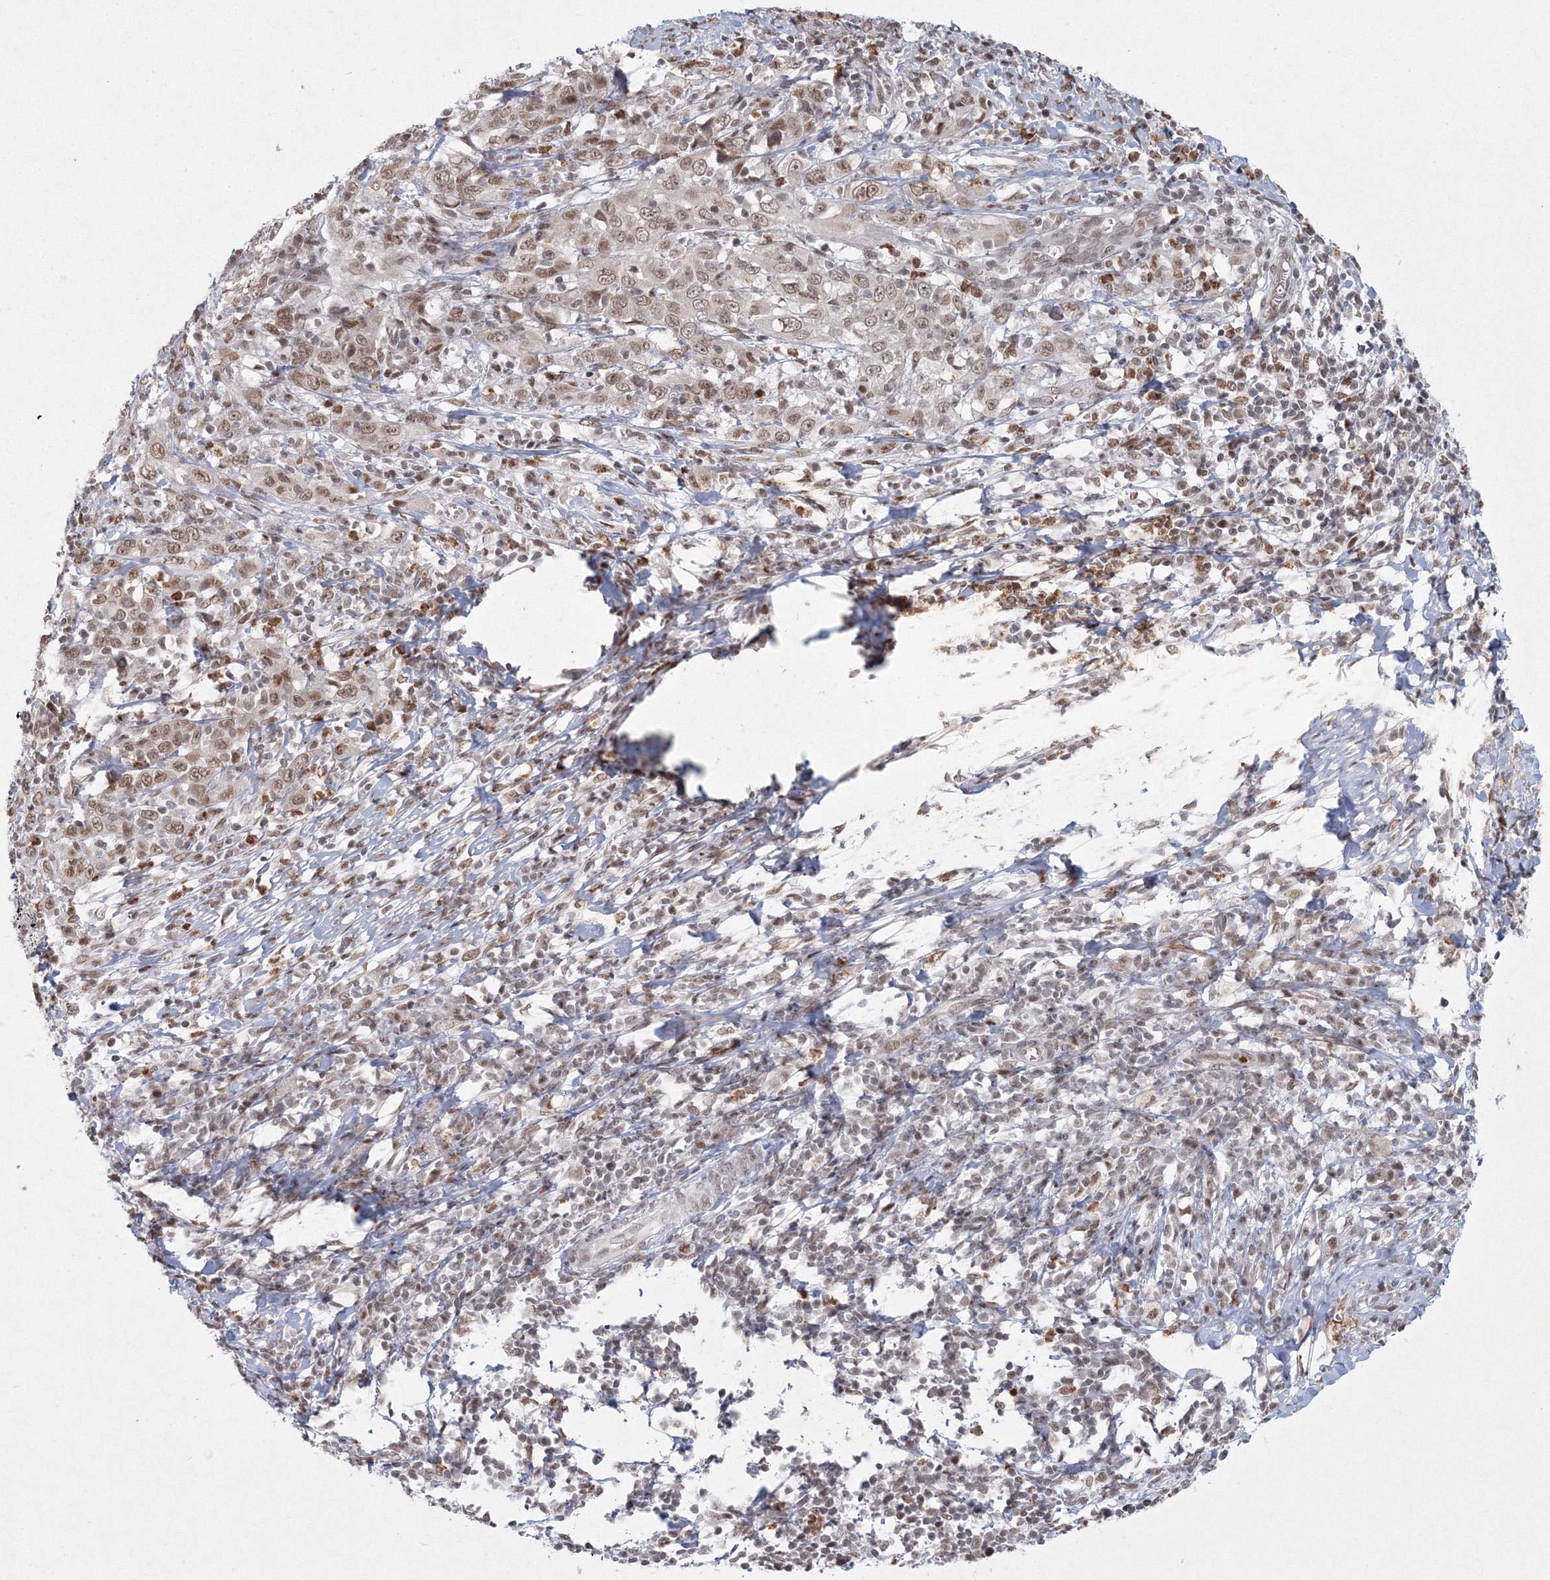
{"staining": {"intensity": "weak", "quantity": ">75%", "location": "nuclear"}, "tissue": "cervical cancer", "cell_type": "Tumor cells", "image_type": "cancer", "snomed": [{"axis": "morphology", "description": "Squamous cell carcinoma, NOS"}, {"axis": "topography", "description": "Cervix"}], "caption": "A brown stain highlights weak nuclear expression of a protein in cervical cancer tumor cells.", "gene": "C3orf33", "patient": {"sex": "female", "age": 46}}